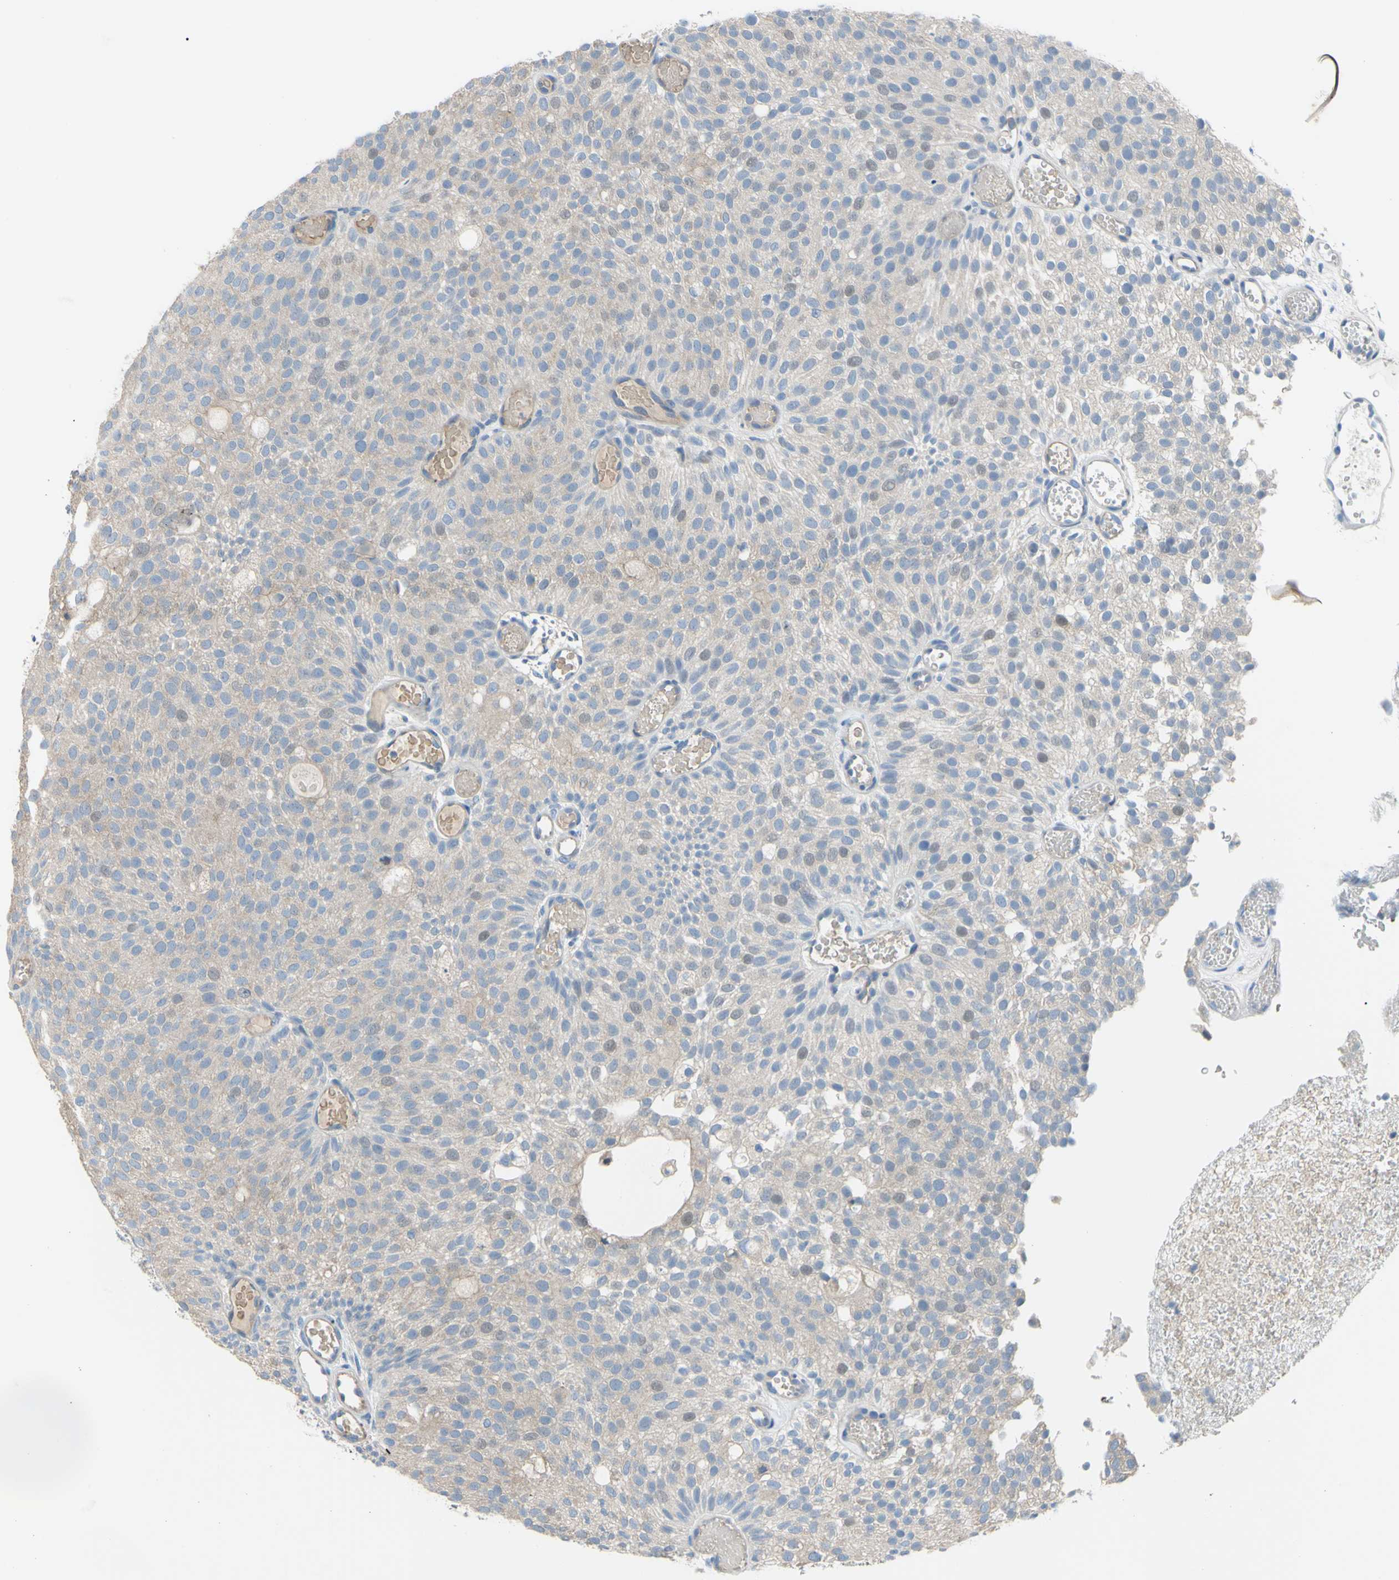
{"staining": {"intensity": "weak", "quantity": "<25%", "location": "cytoplasmic/membranous"}, "tissue": "urothelial cancer", "cell_type": "Tumor cells", "image_type": "cancer", "snomed": [{"axis": "morphology", "description": "Urothelial carcinoma, Low grade"}, {"axis": "topography", "description": "Urinary bladder"}], "caption": "This micrograph is of low-grade urothelial carcinoma stained with immunohistochemistry (IHC) to label a protein in brown with the nuclei are counter-stained blue. There is no positivity in tumor cells.", "gene": "TMEM59L", "patient": {"sex": "male", "age": 78}}